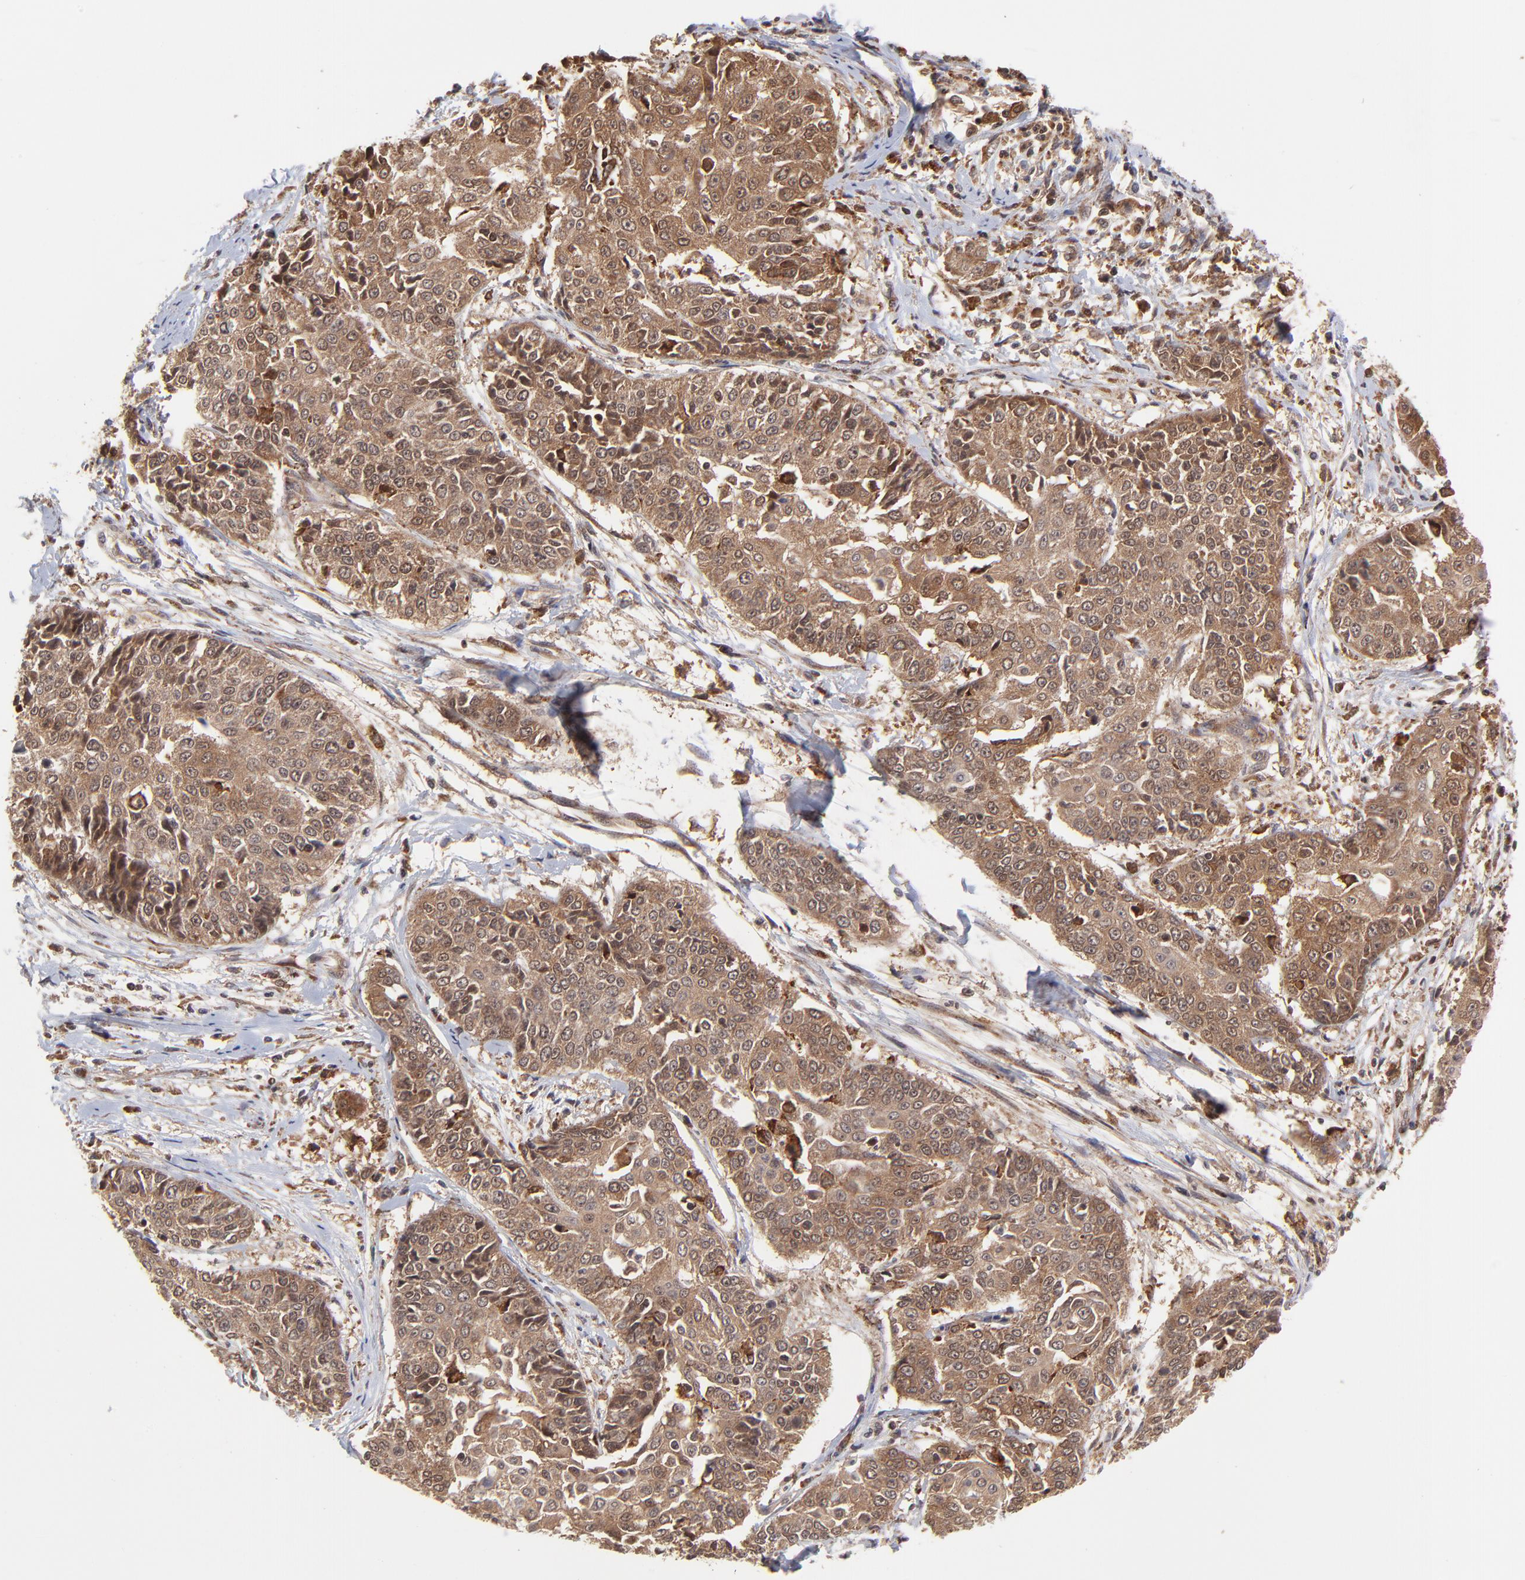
{"staining": {"intensity": "moderate", "quantity": ">75%", "location": "cytoplasmic/membranous"}, "tissue": "cervical cancer", "cell_type": "Tumor cells", "image_type": "cancer", "snomed": [{"axis": "morphology", "description": "Squamous cell carcinoma, NOS"}, {"axis": "topography", "description": "Cervix"}], "caption": "This is an image of immunohistochemistry staining of squamous cell carcinoma (cervical), which shows moderate positivity in the cytoplasmic/membranous of tumor cells.", "gene": "UBE2L6", "patient": {"sex": "female", "age": 64}}